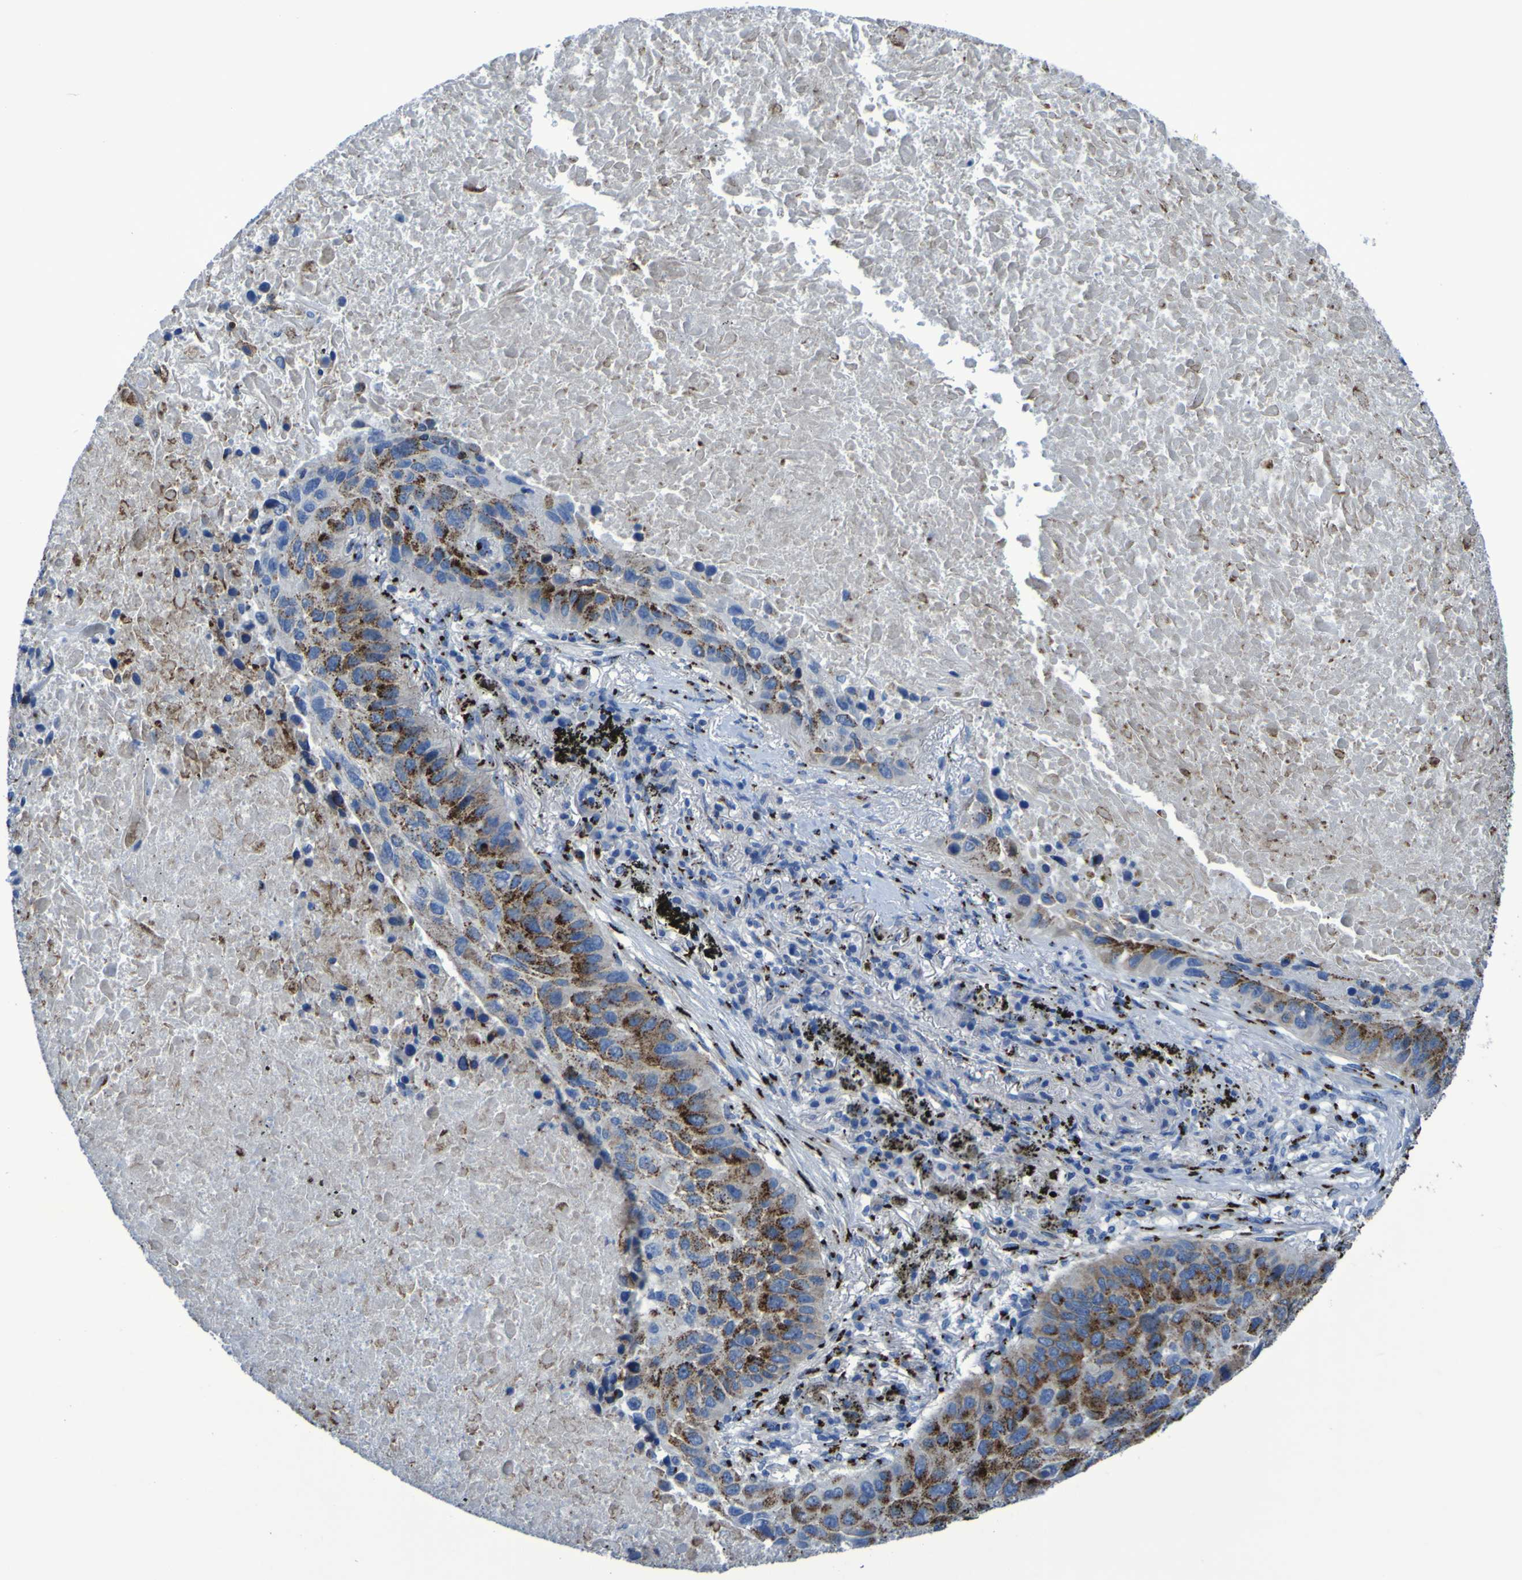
{"staining": {"intensity": "strong", "quantity": ">75%", "location": "cytoplasmic/membranous"}, "tissue": "lung cancer", "cell_type": "Tumor cells", "image_type": "cancer", "snomed": [{"axis": "morphology", "description": "Squamous cell carcinoma, NOS"}, {"axis": "topography", "description": "Lung"}], "caption": "Lung squamous cell carcinoma tissue reveals strong cytoplasmic/membranous positivity in approximately >75% of tumor cells, visualized by immunohistochemistry. (IHC, brightfield microscopy, high magnification).", "gene": "GOLM1", "patient": {"sex": "male", "age": 57}}